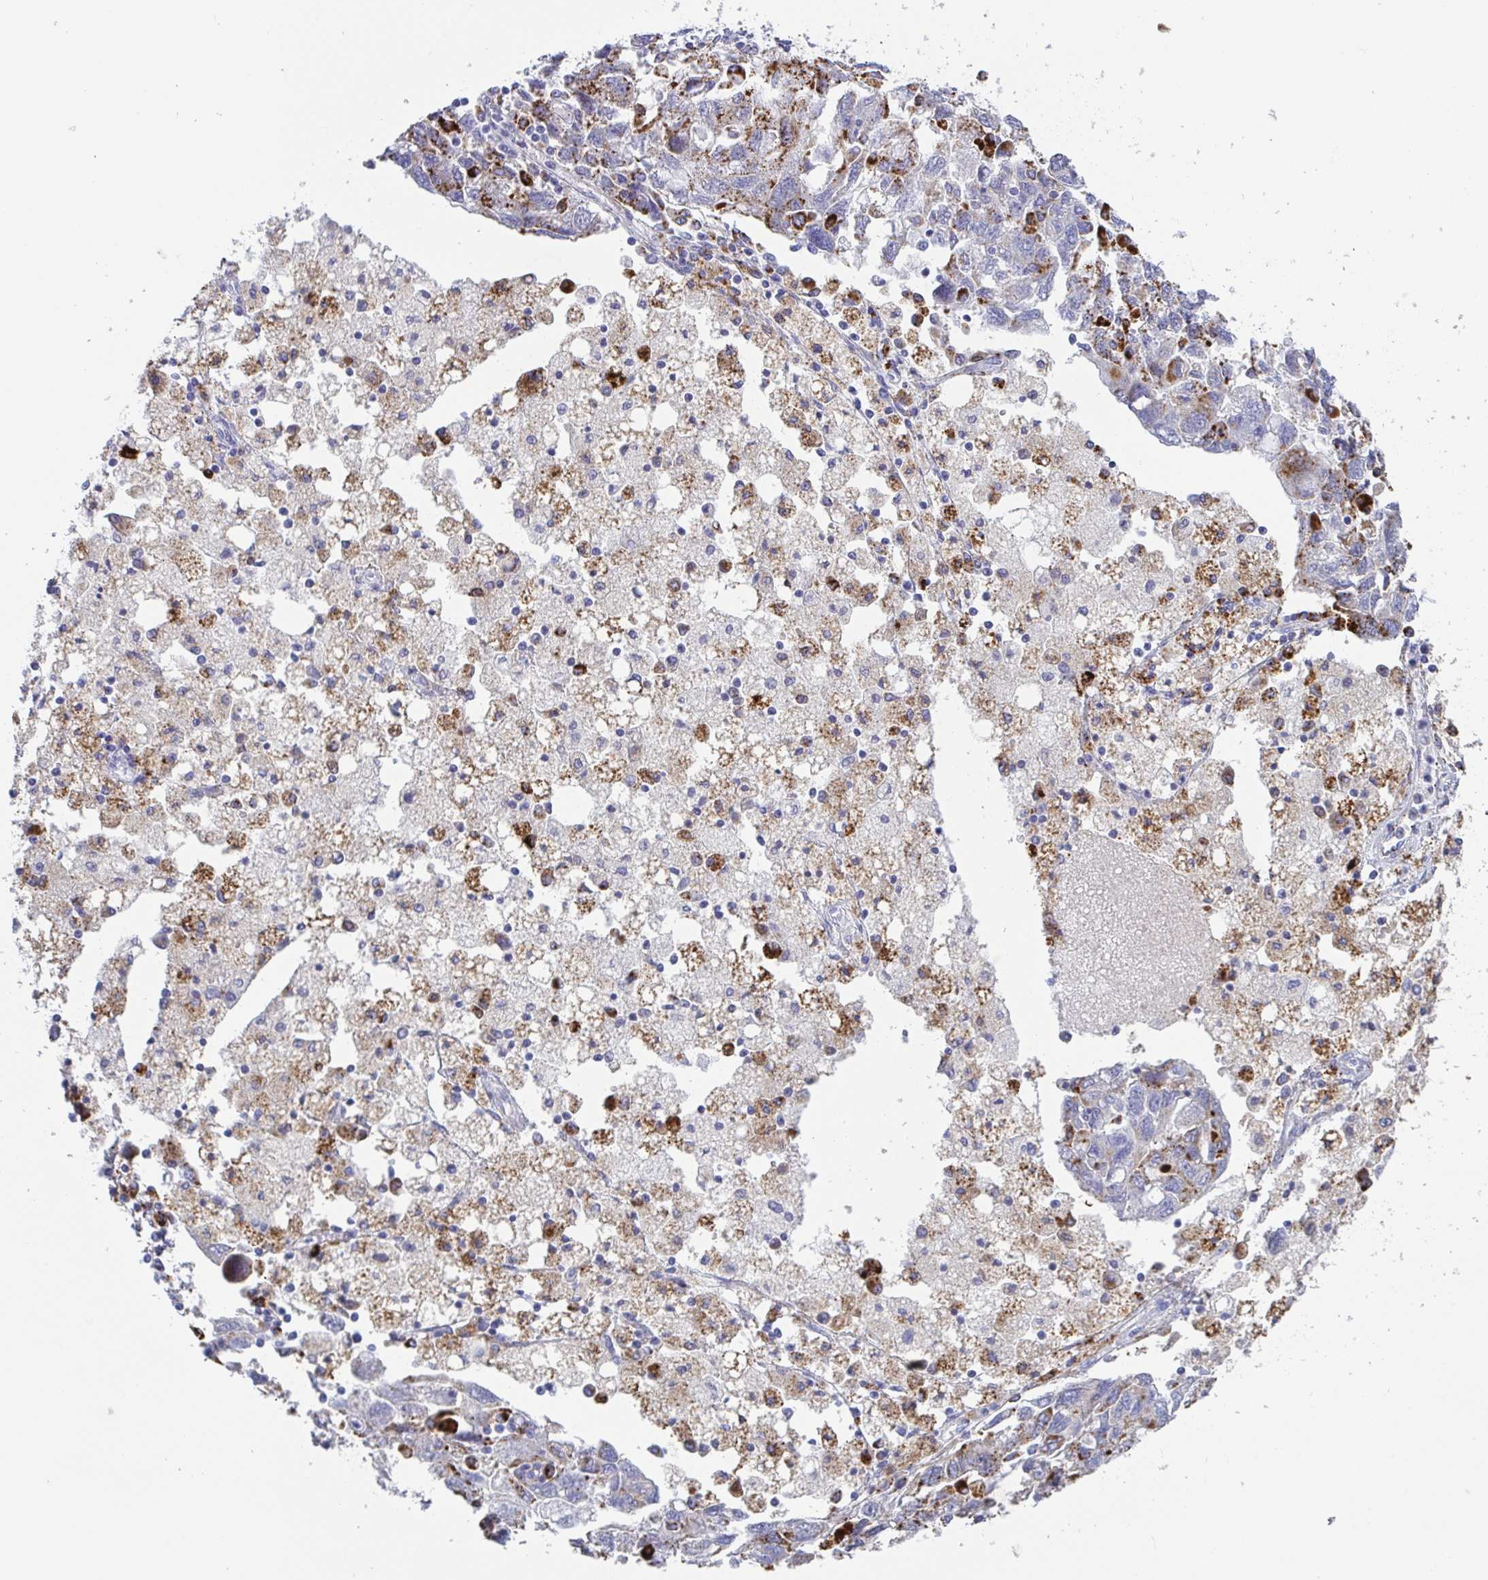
{"staining": {"intensity": "moderate", "quantity": "<25%", "location": "cytoplasmic/membranous"}, "tissue": "ovarian cancer", "cell_type": "Tumor cells", "image_type": "cancer", "snomed": [{"axis": "morphology", "description": "Carcinoma, NOS"}, {"axis": "morphology", "description": "Cystadenocarcinoma, serous, NOS"}, {"axis": "topography", "description": "Ovary"}], "caption": "DAB immunohistochemical staining of ovarian carcinoma exhibits moderate cytoplasmic/membranous protein staining in approximately <25% of tumor cells.", "gene": "CPVL", "patient": {"sex": "female", "age": 69}}